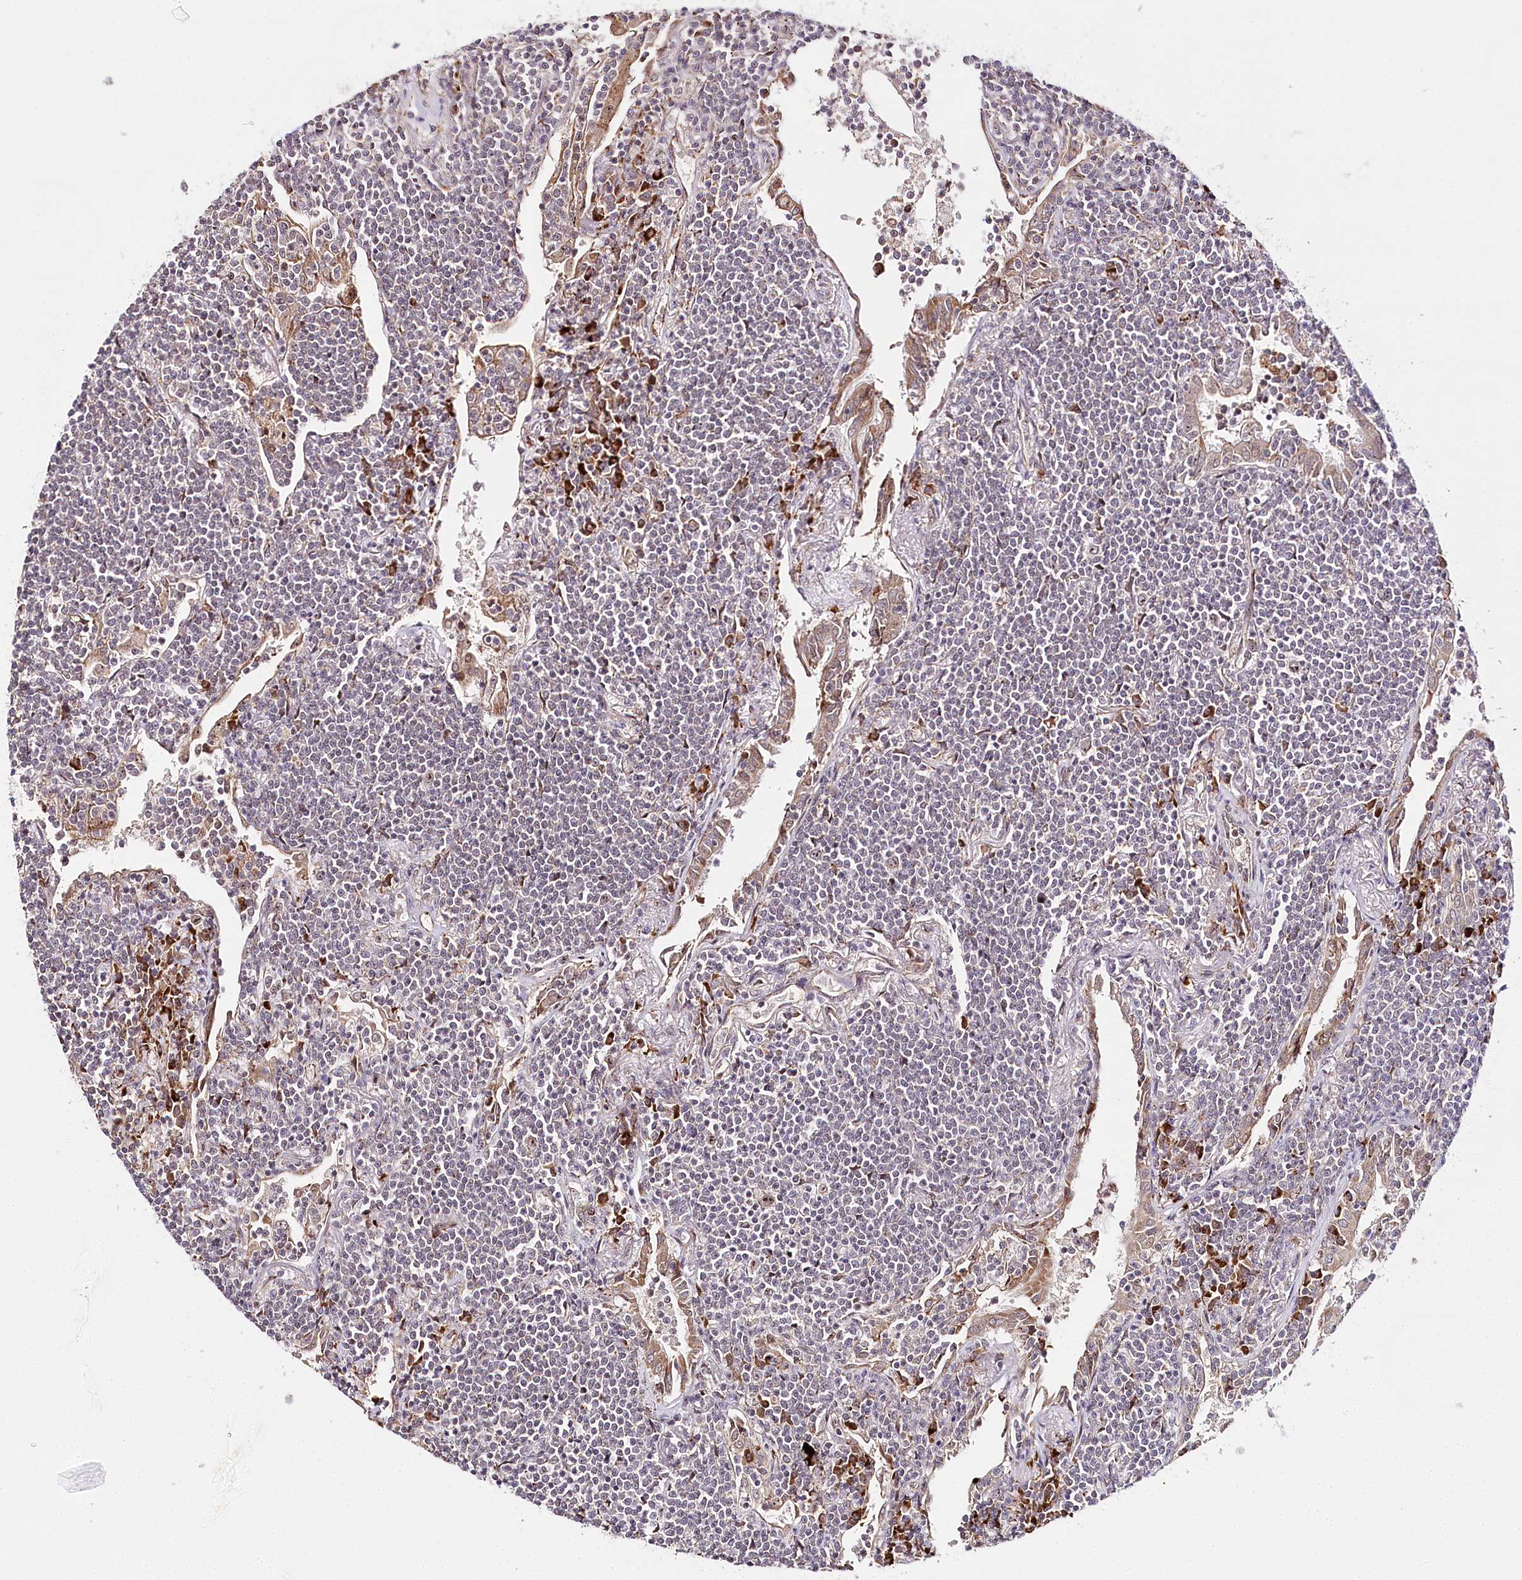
{"staining": {"intensity": "negative", "quantity": "none", "location": "none"}, "tissue": "lymphoma", "cell_type": "Tumor cells", "image_type": "cancer", "snomed": [{"axis": "morphology", "description": "Malignant lymphoma, non-Hodgkin's type, Low grade"}, {"axis": "topography", "description": "Lung"}], "caption": "Protein analysis of lymphoma shows no significant positivity in tumor cells. (DAB immunohistochemistry (IHC) with hematoxylin counter stain).", "gene": "WDR36", "patient": {"sex": "female", "age": 71}}